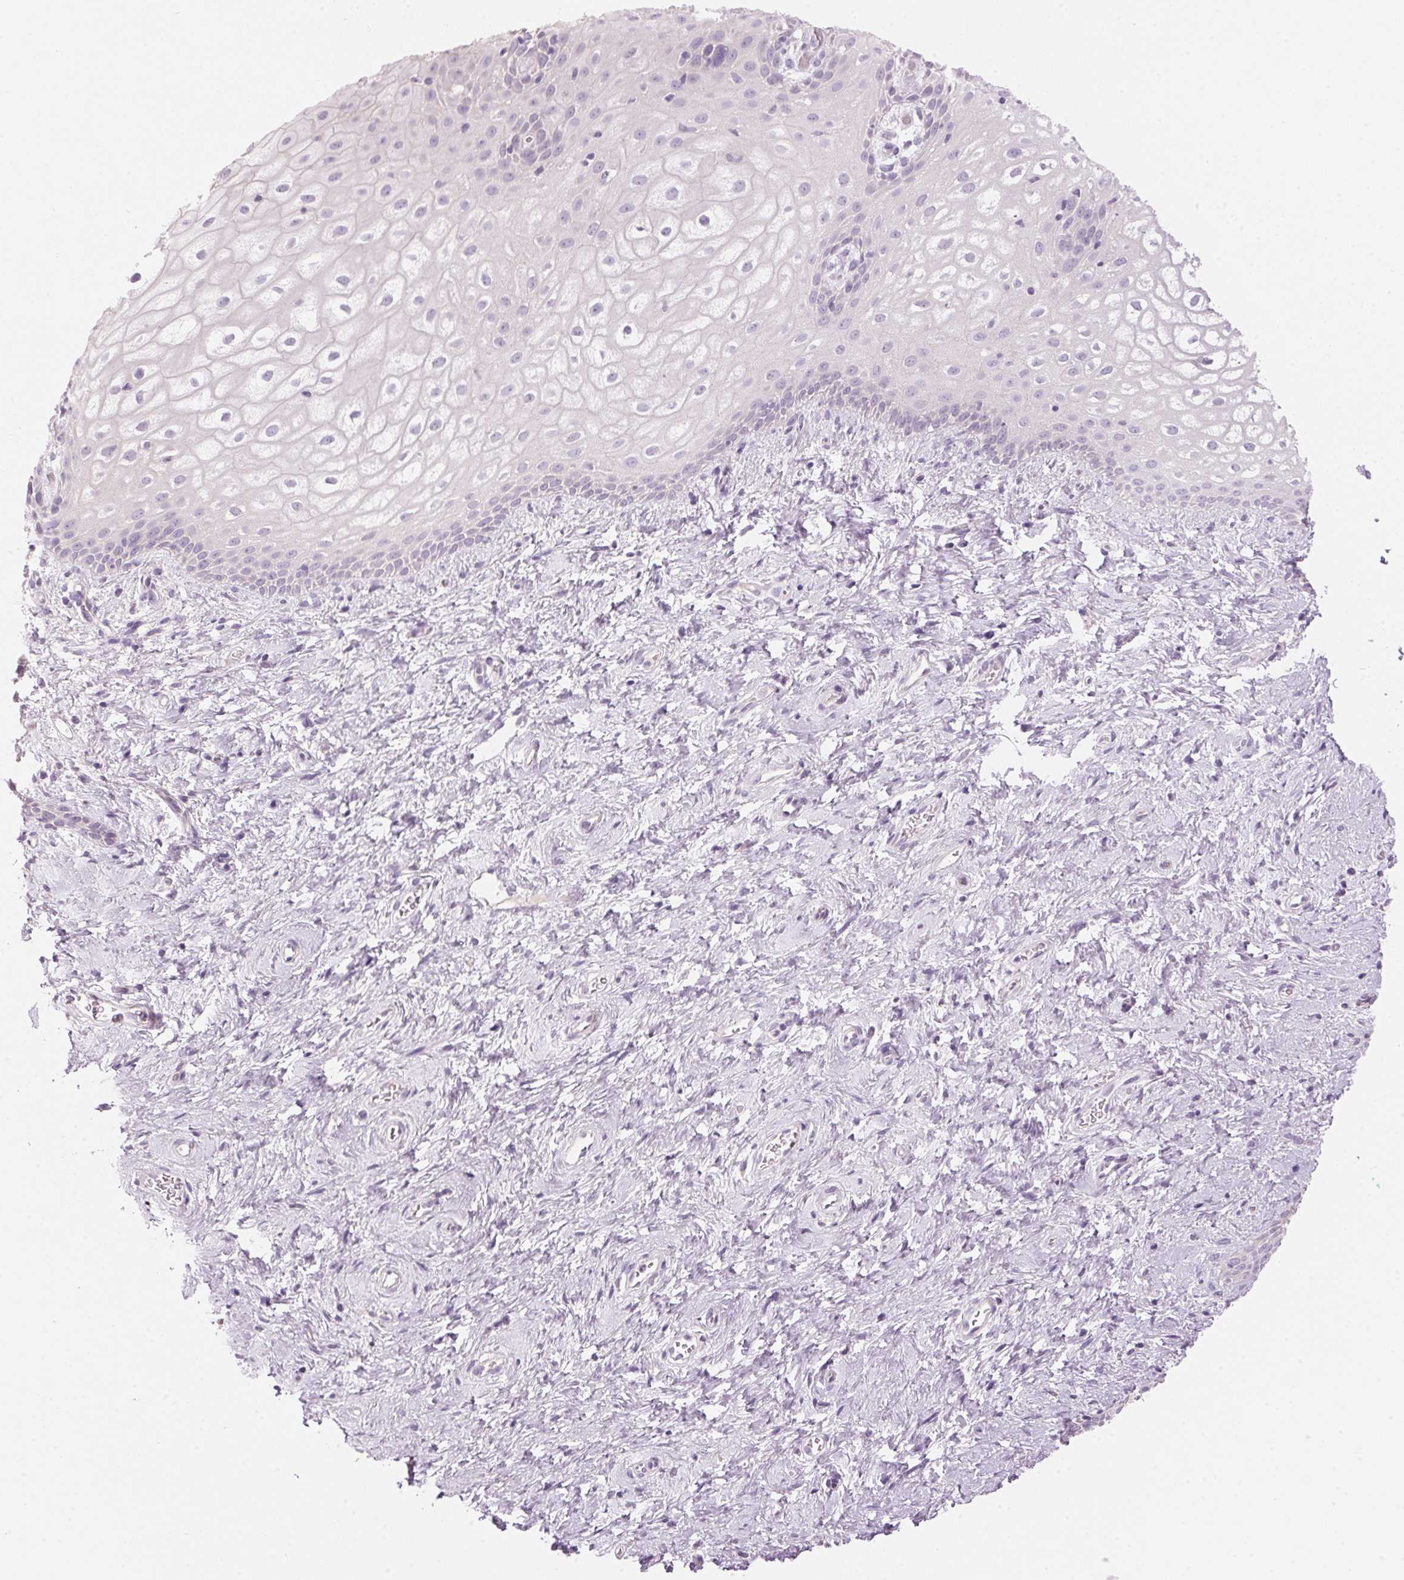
{"staining": {"intensity": "weak", "quantity": "<25%", "location": "cytoplasmic/membranous"}, "tissue": "skin", "cell_type": "Epidermal cells", "image_type": "normal", "snomed": [{"axis": "morphology", "description": "Normal tissue, NOS"}, {"axis": "topography", "description": "Anal"}], "caption": "Immunohistochemistry histopathology image of benign human skin stained for a protein (brown), which shows no positivity in epidermal cells.", "gene": "HSD17B2", "patient": {"sex": "female", "age": 46}}